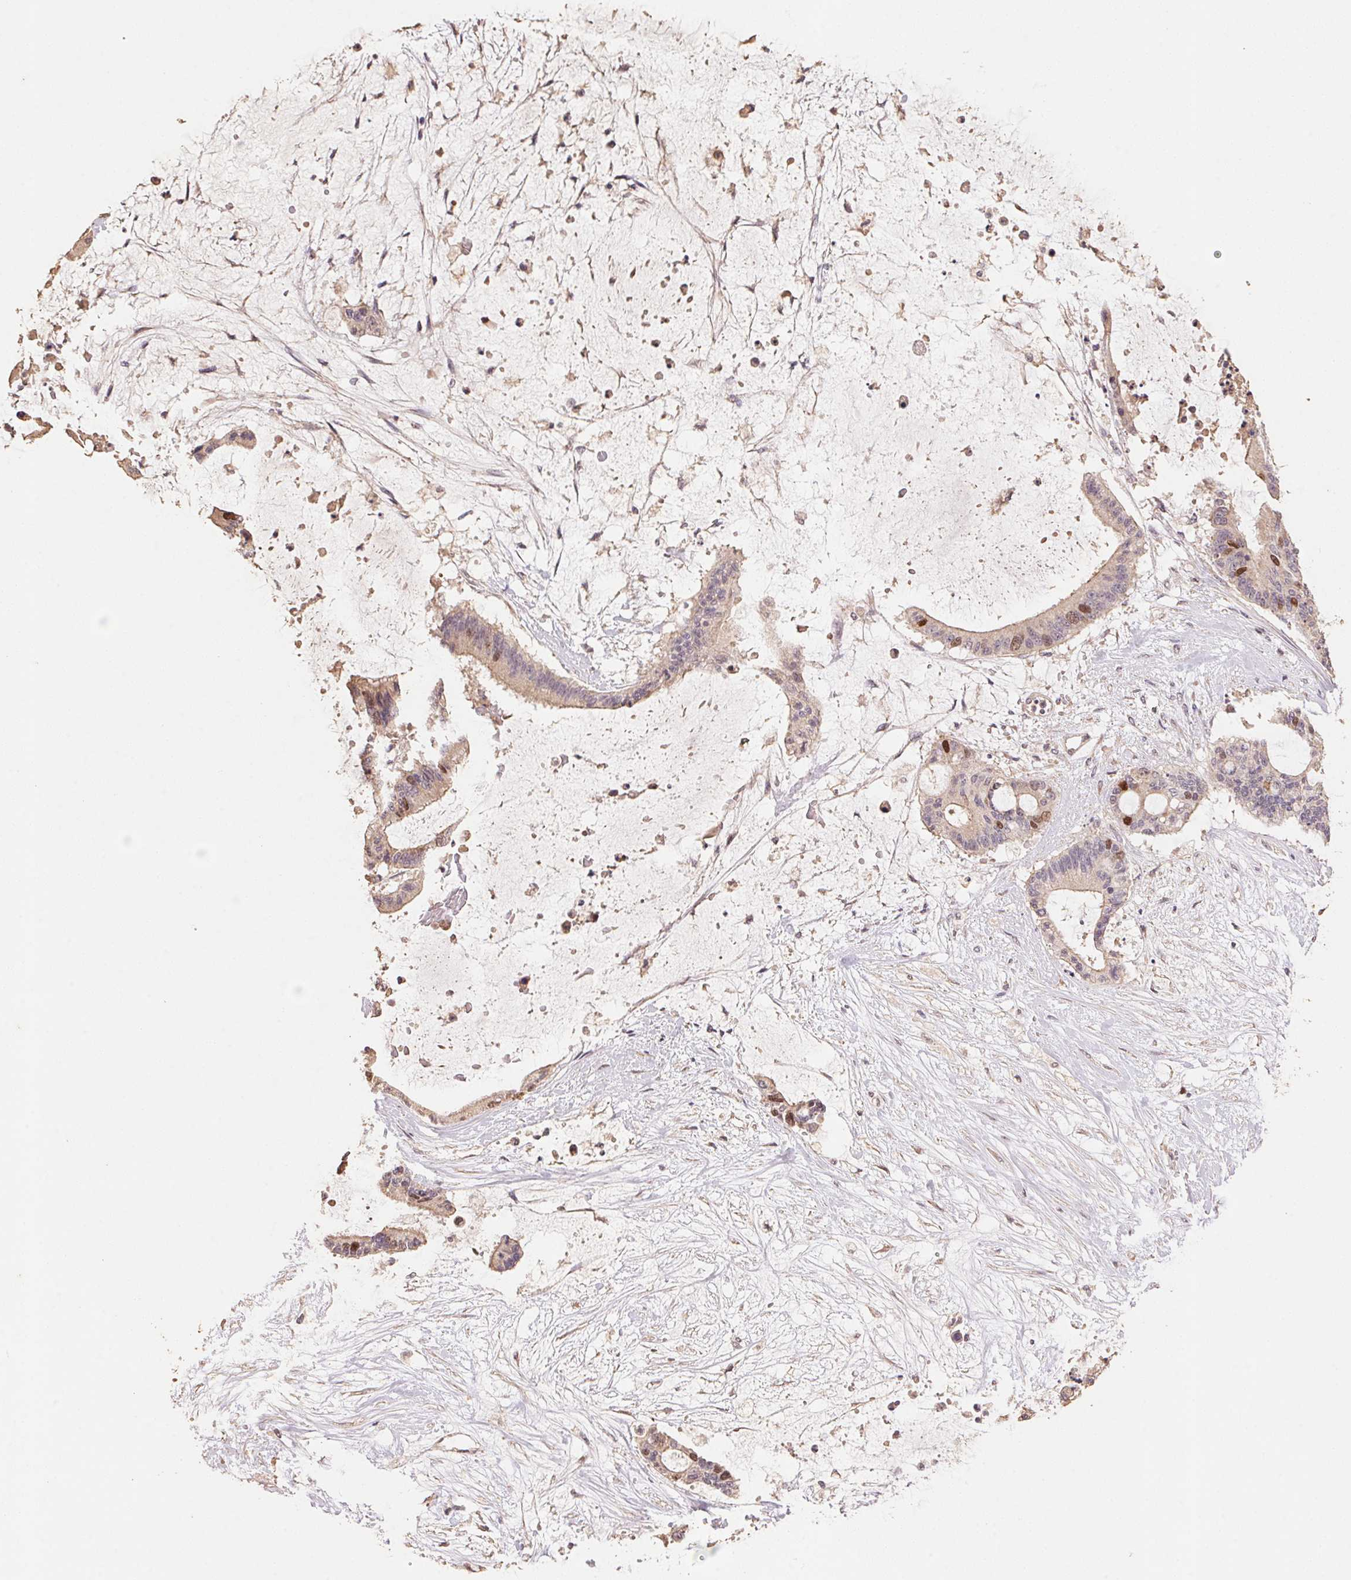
{"staining": {"intensity": "strong", "quantity": "<25%", "location": "nuclear"}, "tissue": "liver cancer", "cell_type": "Tumor cells", "image_type": "cancer", "snomed": [{"axis": "morphology", "description": "Normal tissue, NOS"}, {"axis": "morphology", "description": "Cholangiocarcinoma"}, {"axis": "topography", "description": "Liver"}, {"axis": "topography", "description": "Peripheral nerve tissue"}], "caption": "Liver cancer (cholangiocarcinoma) stained with IHC shows strong nuclear expression in about <25% of tumor cells. Using DAB (3,3'-diaminobenzidine) (brown) and hematoxylin (blue) stains, captured at high magnification using brightfield microscopy.", "gene": "CENPF", "patient": {"sex": "female", "age": 73}}